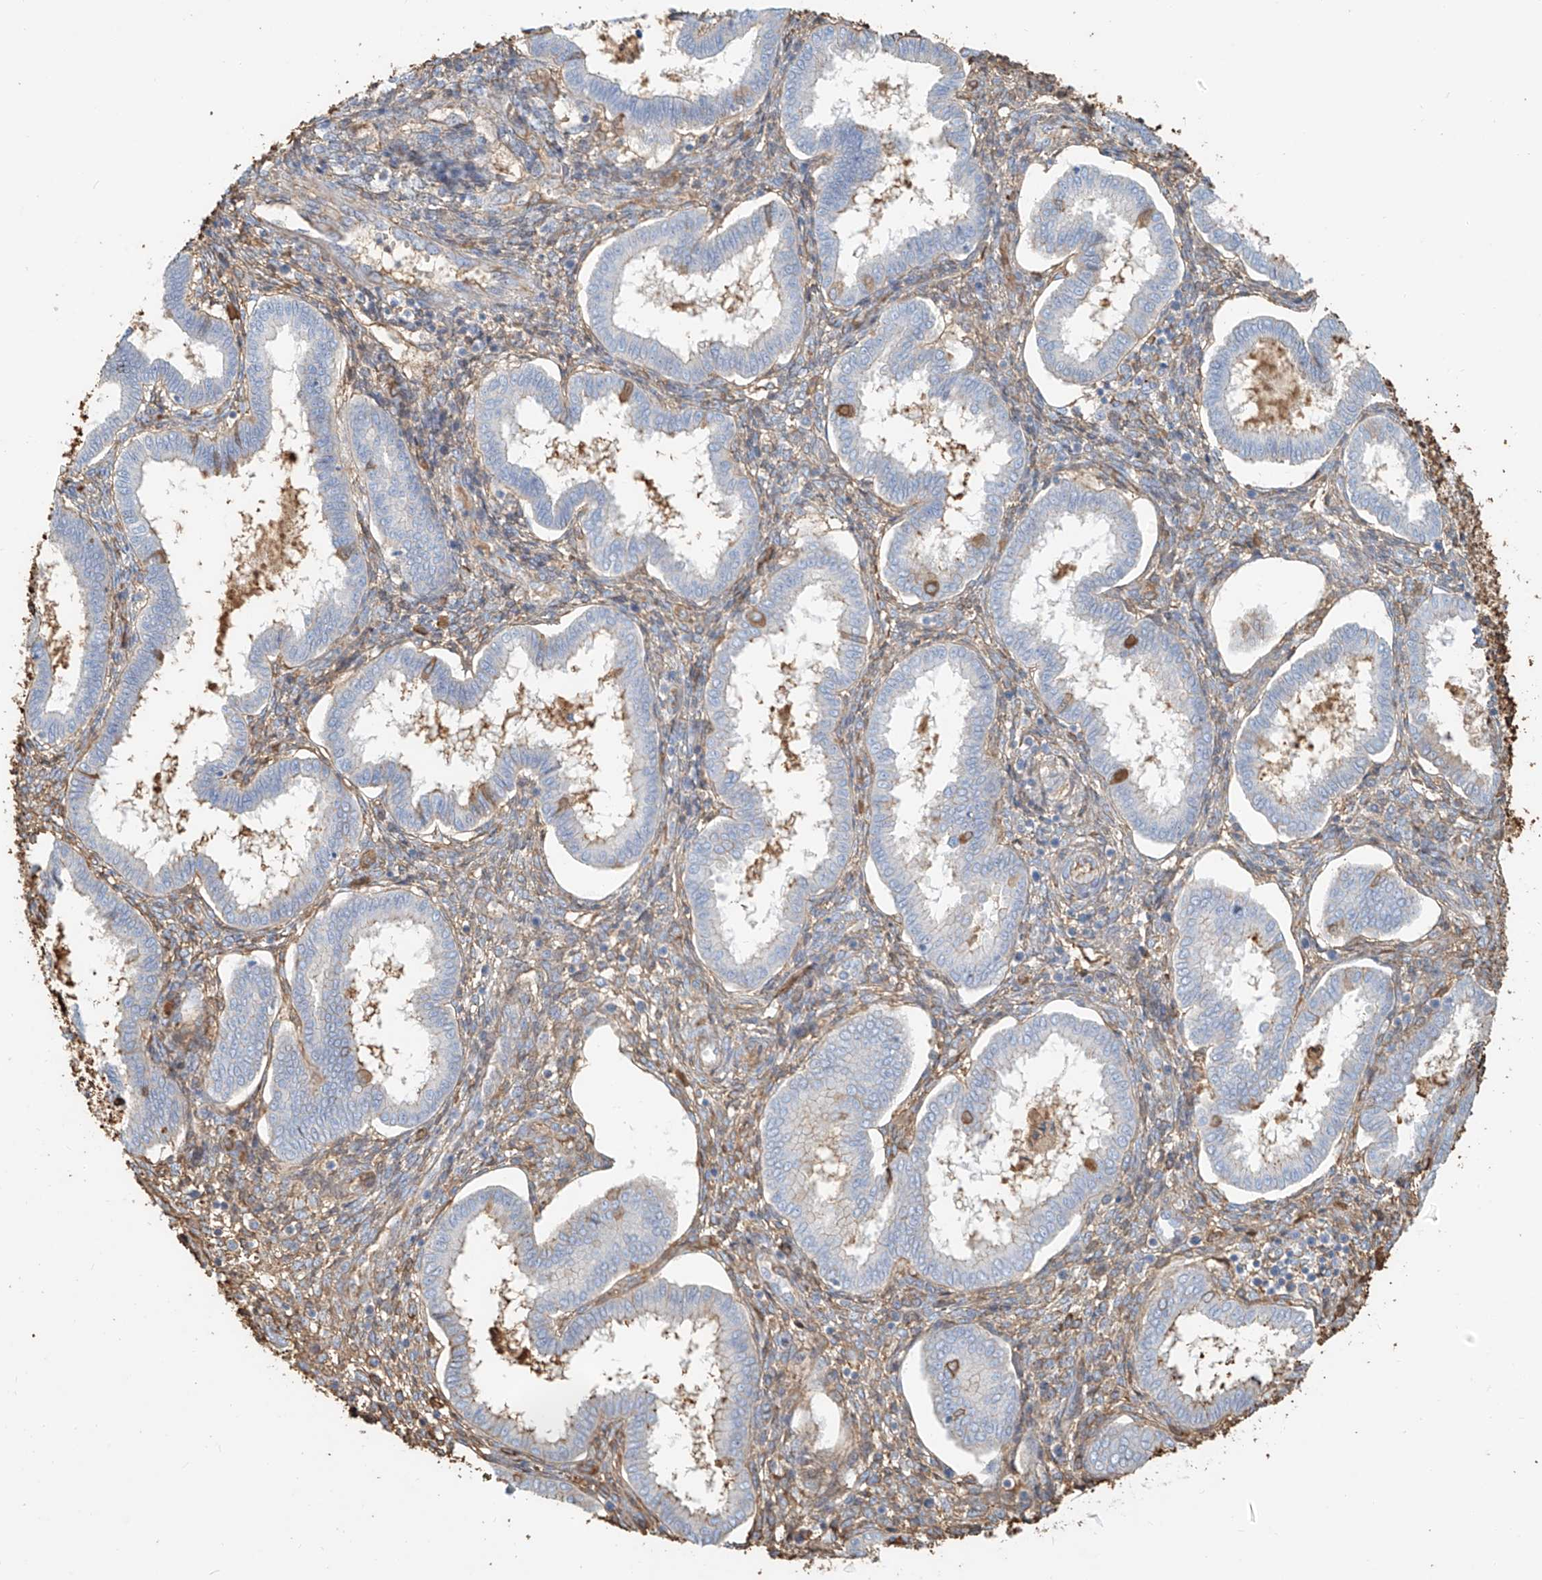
{"staining": {"intensity": "weak", "quantity": "25%-75%", "location": "cytoplasmic/membranous"}, "tissue": "endometrium", "cell_type": "Cells in endometrial stroma", "image_type": "normal", "snomed": [{"axis": "morphology", "description": "Normal tissue, NOS"}, {"axis": "topography", "description": "Endometrium"}], "caption": "IHC of benign human endometrium demonstrates low levels of weak cytoplasmic/membranous positivity in about 25%-75% of cells in endometrial stroma.", "gene": "ZFP30", "patient": {"sex": "female", "age": 24}}